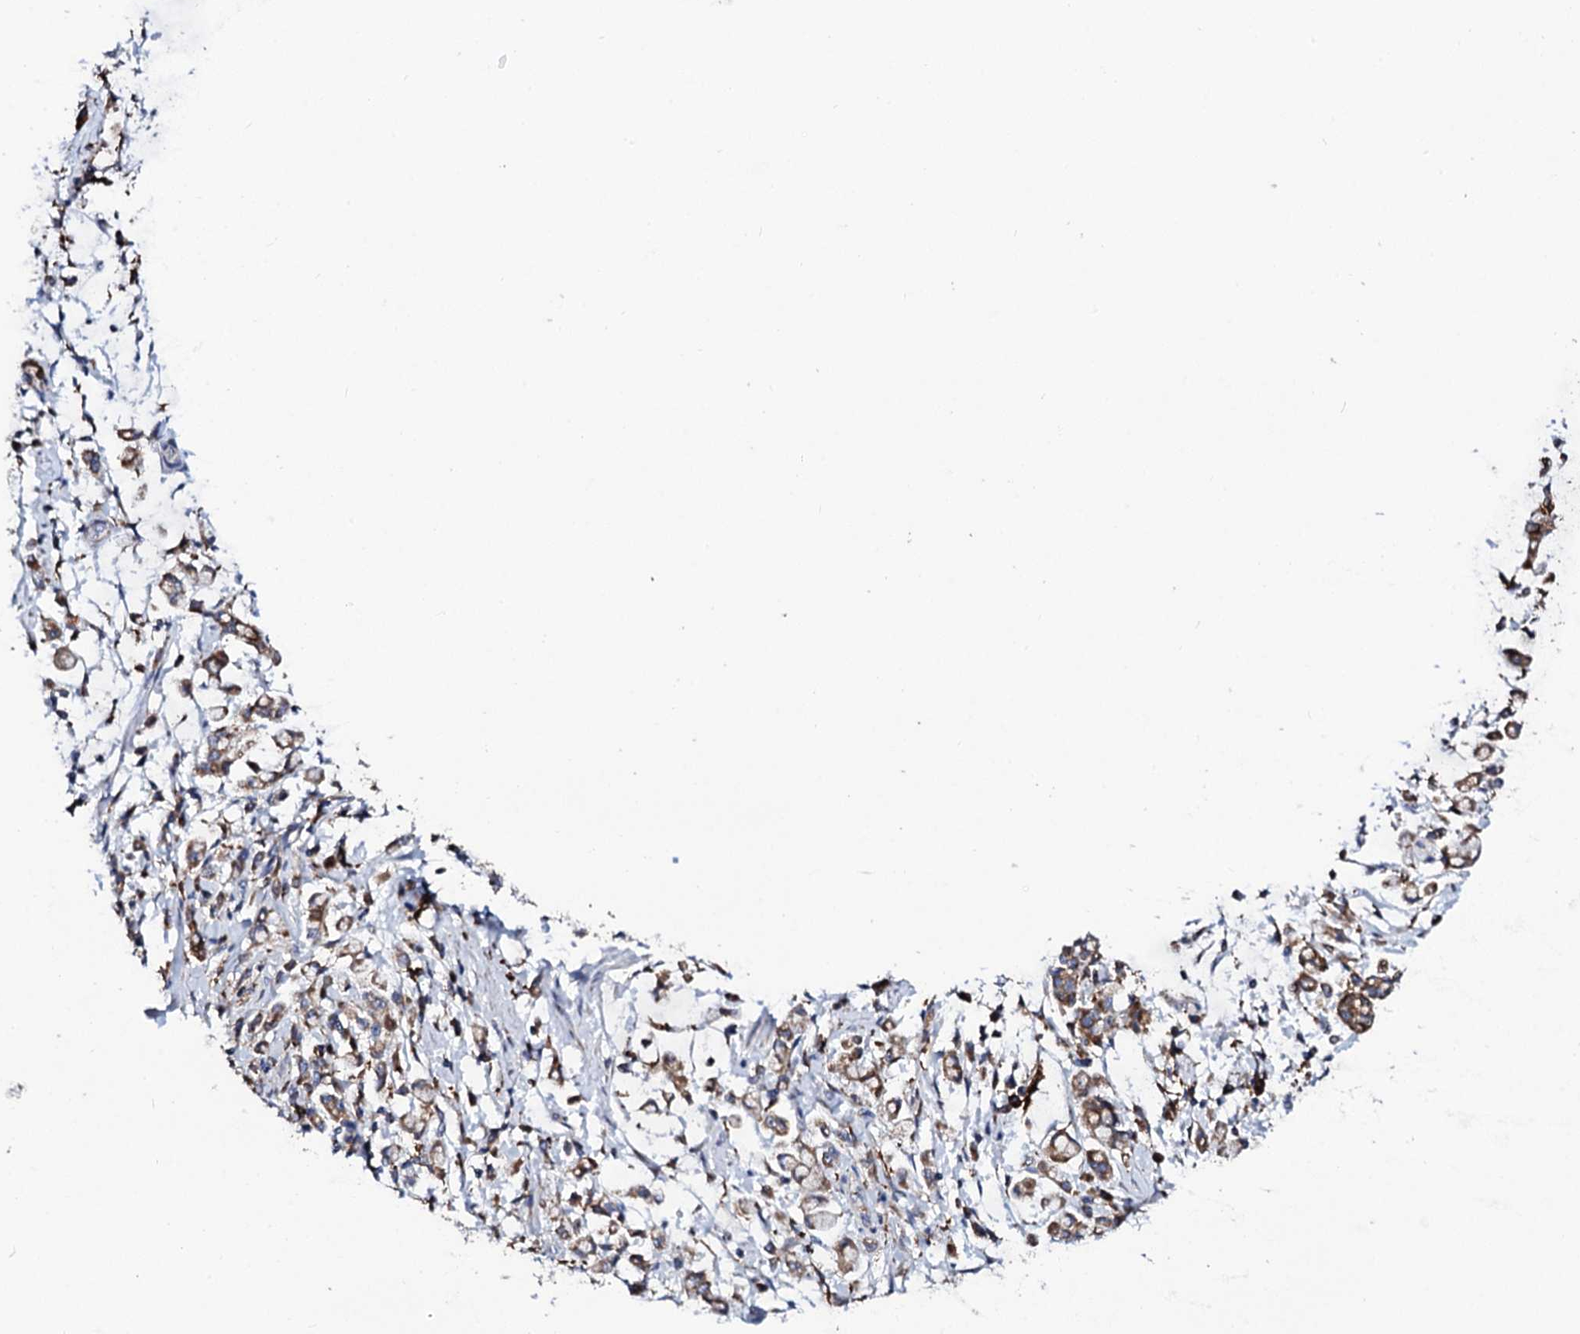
{"staining": {"intensity": "moderate", "quantity": ">75%", "location": "cytoplasmic/membranous"}, "tissue": "stomach cancer", "cell_type": "Tumor cells", "image_type": "cancer", "snomed": [{"axis": "morphology", "description": "Adenocarcinoma, NOS"}, {"axis": "topography", "description": "Stomach"}], "caption": "A brown stain highlights moderate cytoplasmic/membranous positivity of a protein in stomach cancer (adenocarcinoma) tumor cells.", "gene": "TCIRG1", "patient": {"sex": "female", "age": 60}}